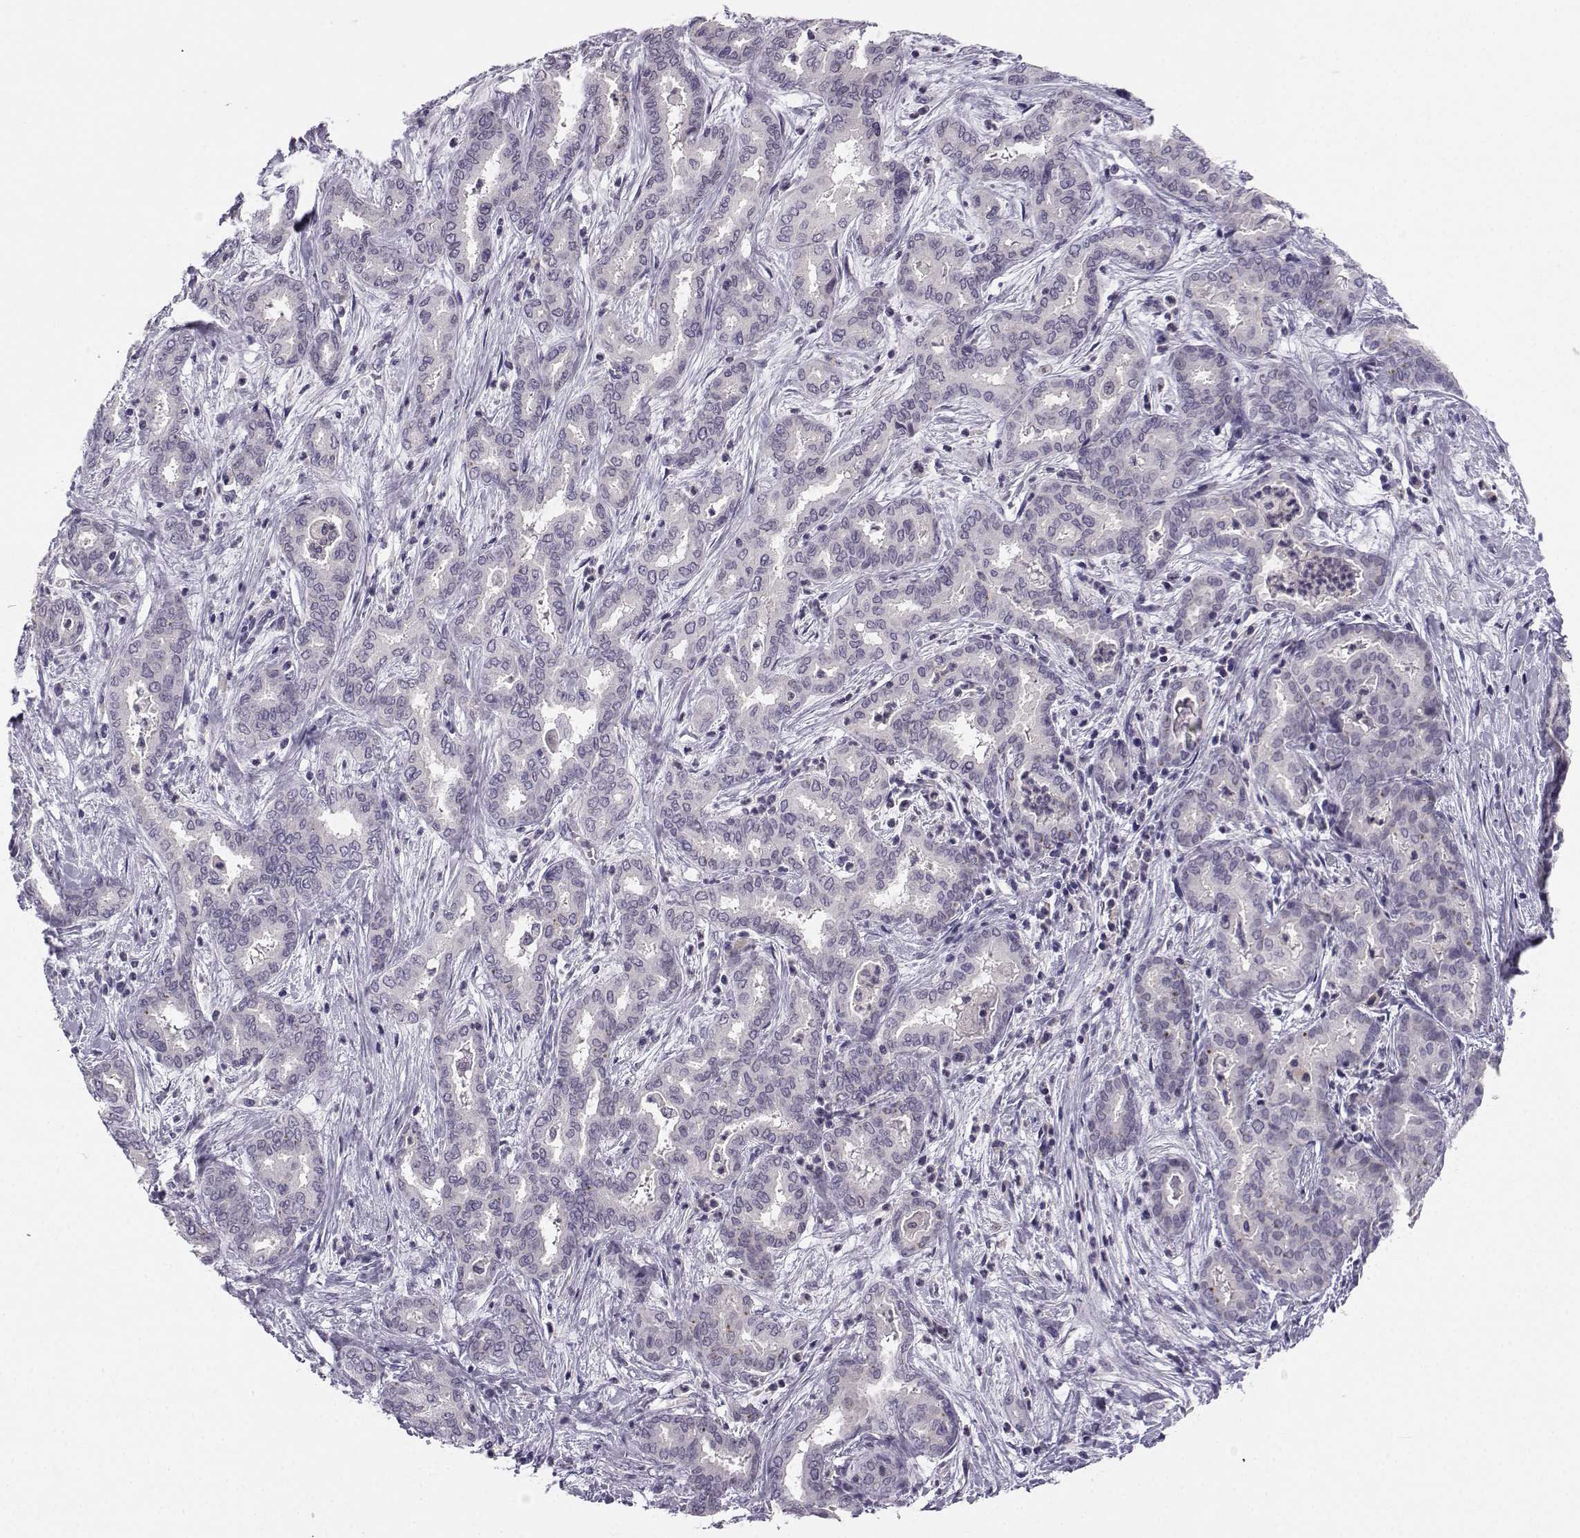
{"staining": {"intensity": "negative", "quantity": "none", "location": "none"}, "tissue": "liver cancer", "cell_type": "Tumor cells", "image_type": "cancer", "snomed": [{"axis": "morphology", "description": "Cholangiocarcinoma"}, {"axis": "topography", "description": "Liver"}], "caption": "This is an IHC histopathology image of human cholangiocarcinoma (liver). There is no expression in tumor cells.", "gene": "MROH7", "patient": {"sex": "female", "age": 64}}